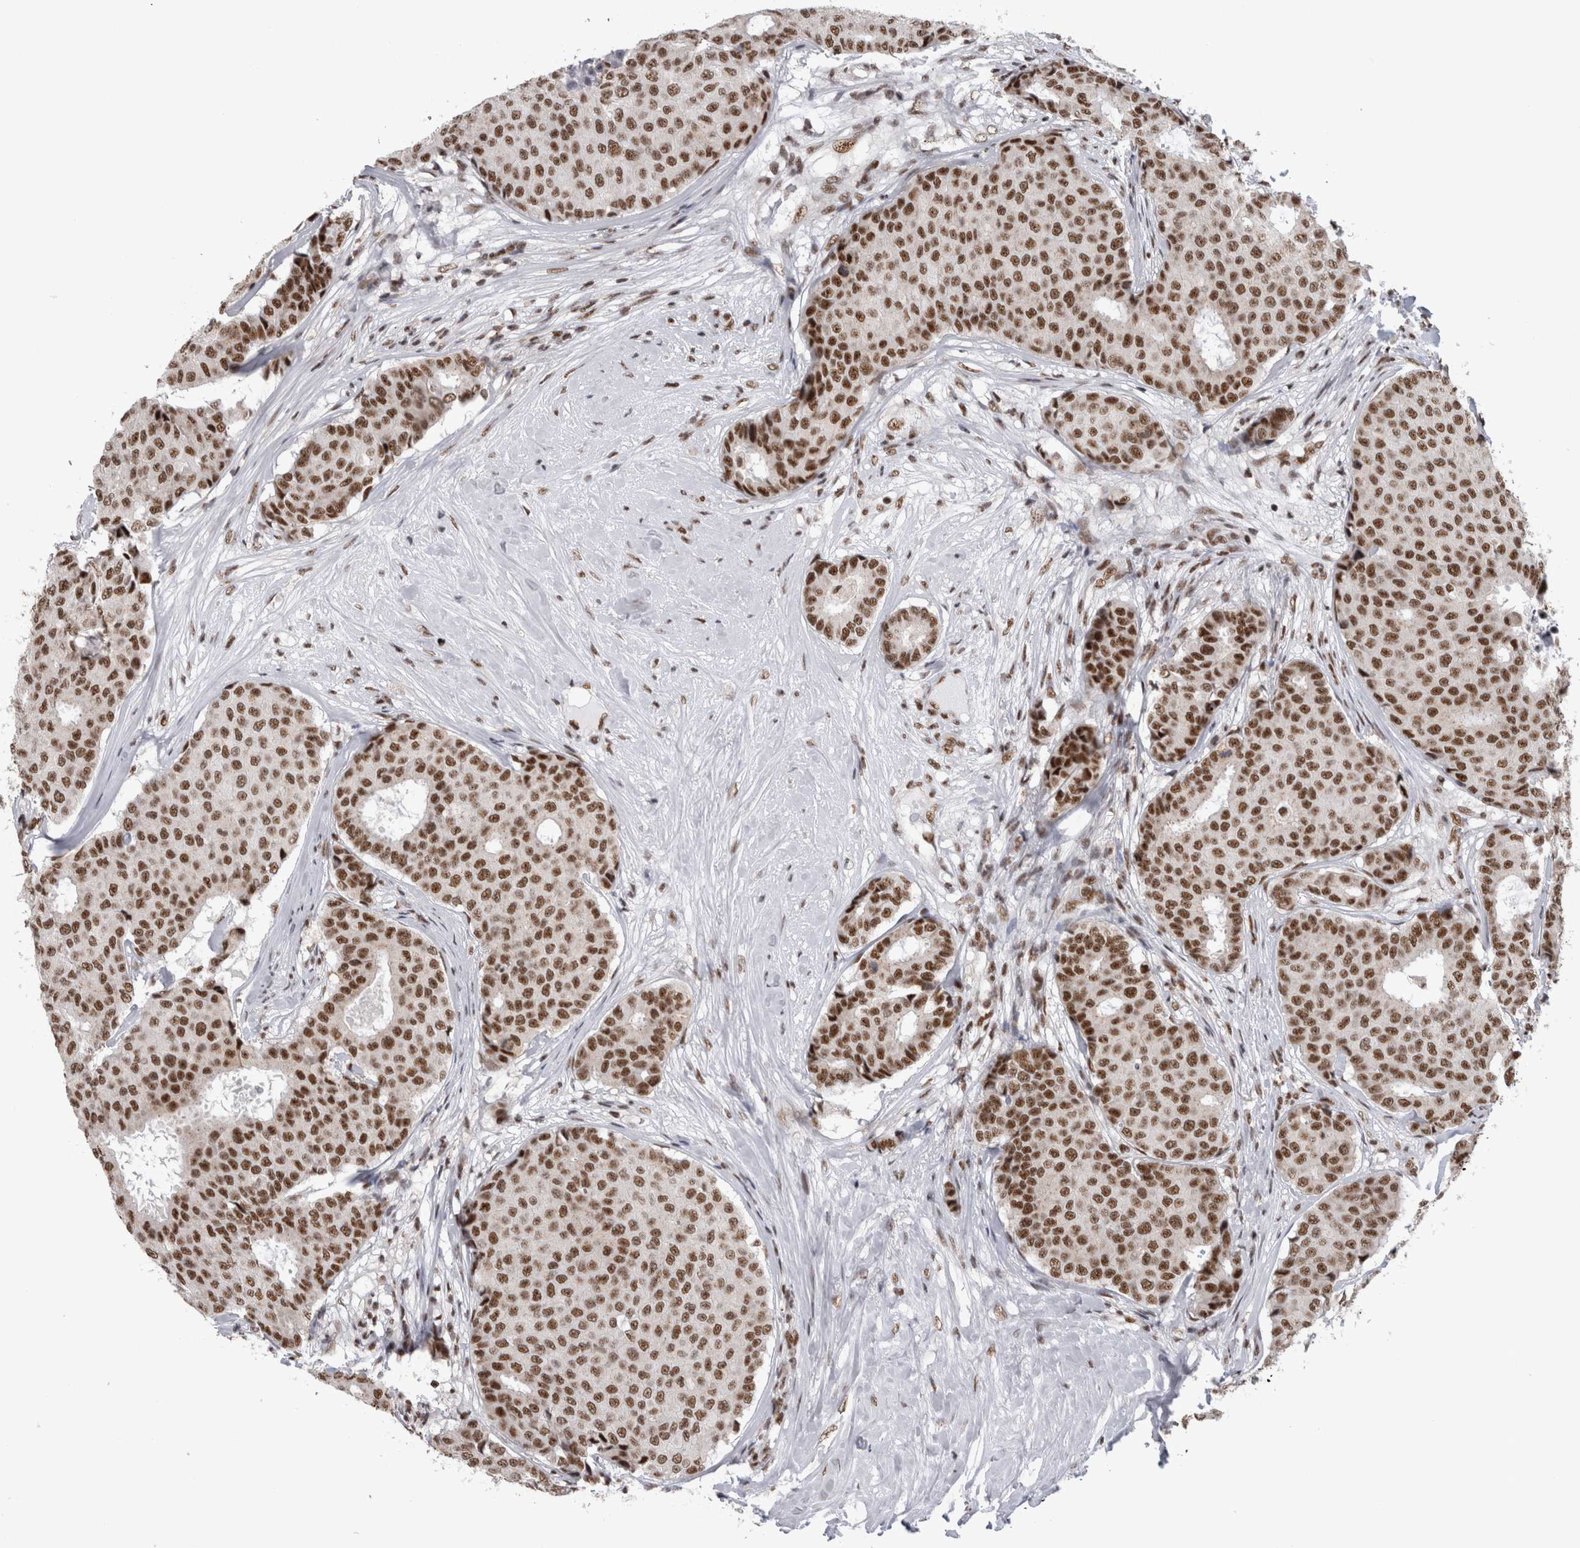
{"staining": {"intensity": "strong", "quantity": ">75%", "location": "nuclear"}, "tissue": "breast cancer", "cell_type": "Tumor cells", "image_type": "cancer", "snomed": [{"axis": "morphology", "description": "Duct carcinoma"}, {"axis": "topography", "description": "Breast"}], "caption": "Breast cancer (intraductal carcinoma) tissue shows strong nuclear expression in about >75% of tumor cells", "gene": "CDK11A", "patient": {"sex": "female", "age": 75}}